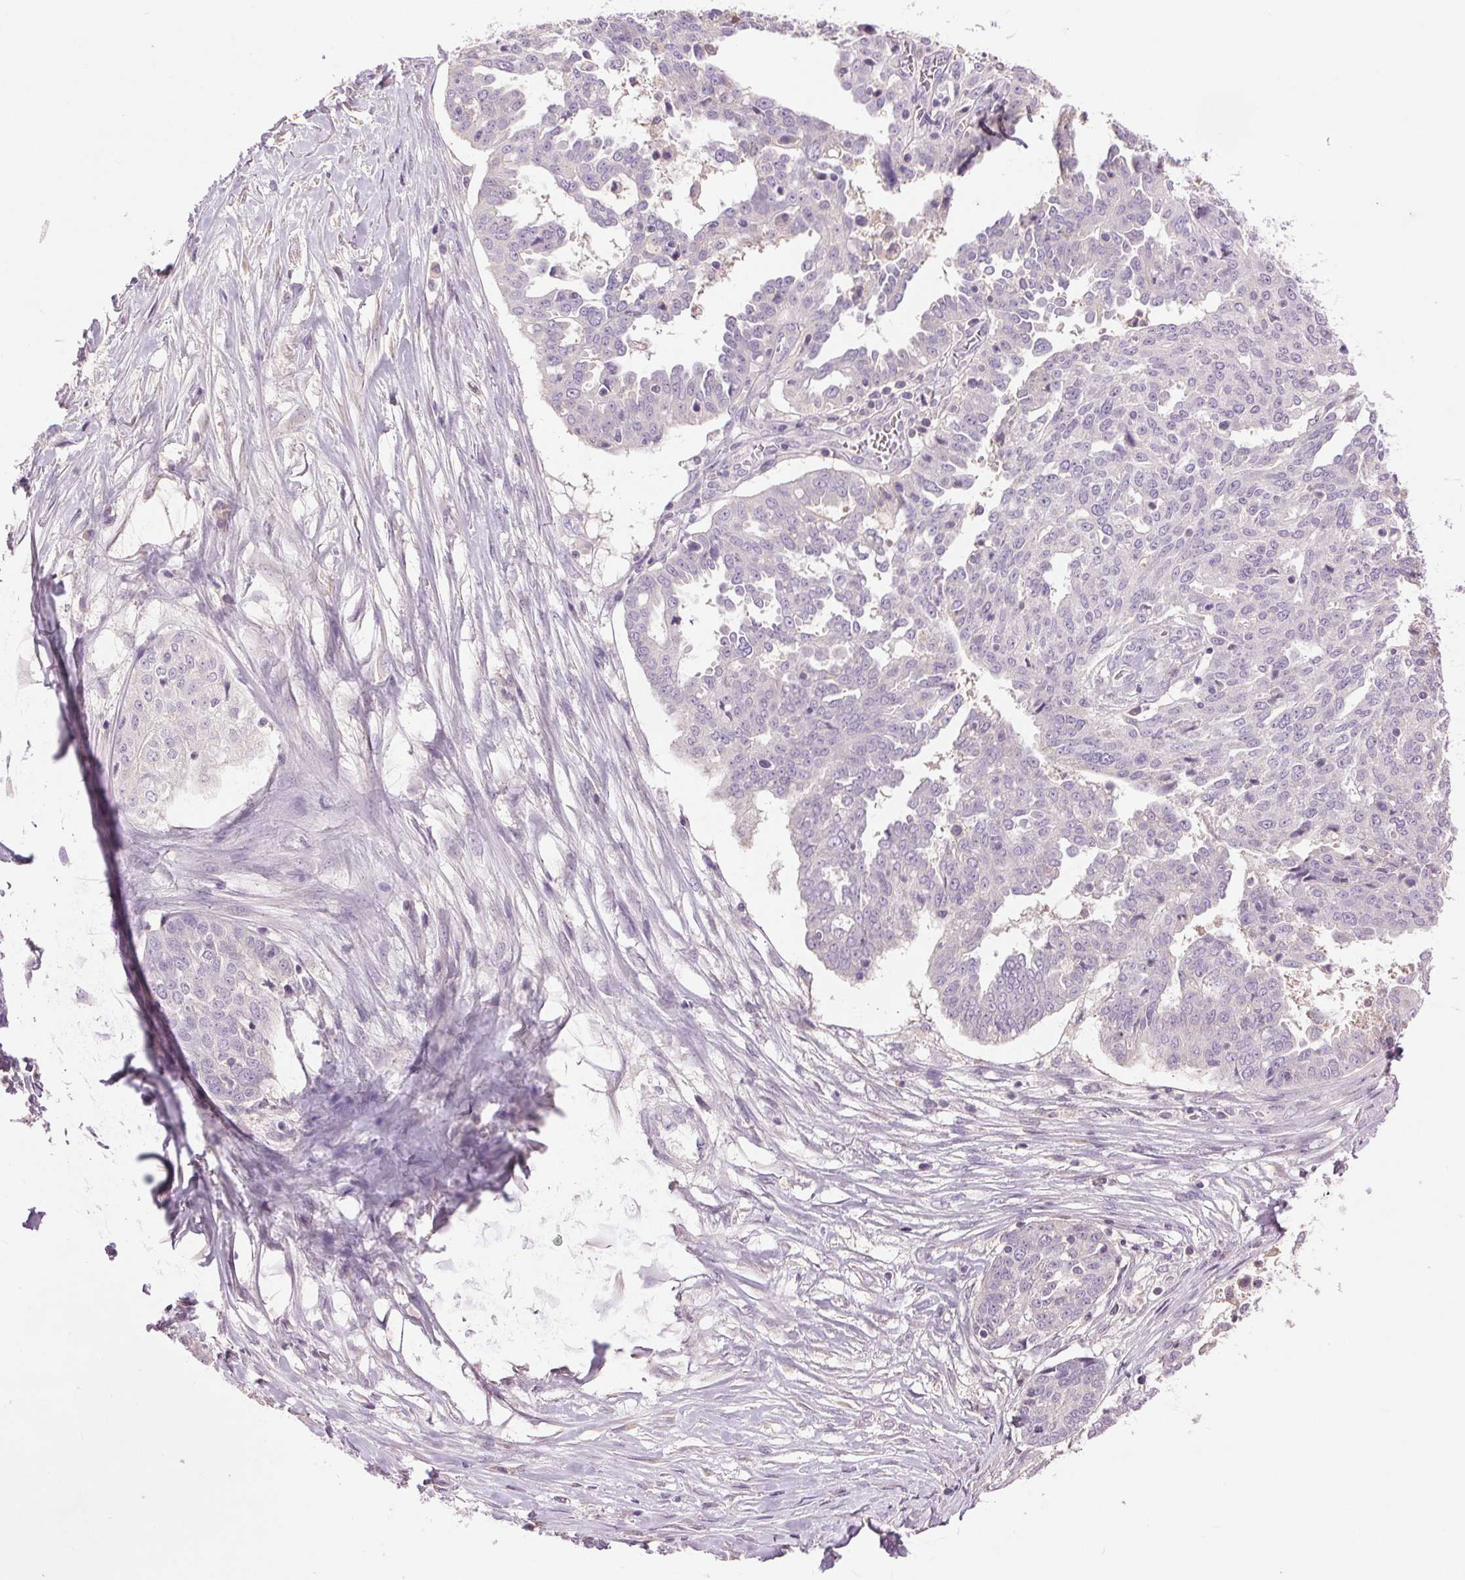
{"staining": {"intensity": "negative", "quantity": "none", "location": "none"}, "tissue": "ovarian cancer", "cell_type": "Tumor cells", "image_type": "cancer", "snomed": [{"axis": "morphology", "description": "Cystadenocarcinoma, serous, NOS"}, {"axis": "topography", "description": "Ovary"}], "caption": "This is an immunohistochemistry histopathology image of ovarian cancer. There is no positivity in tumor cells.", "gene": "FXYD4", "patient": {"sex": "female", "age": 67}}